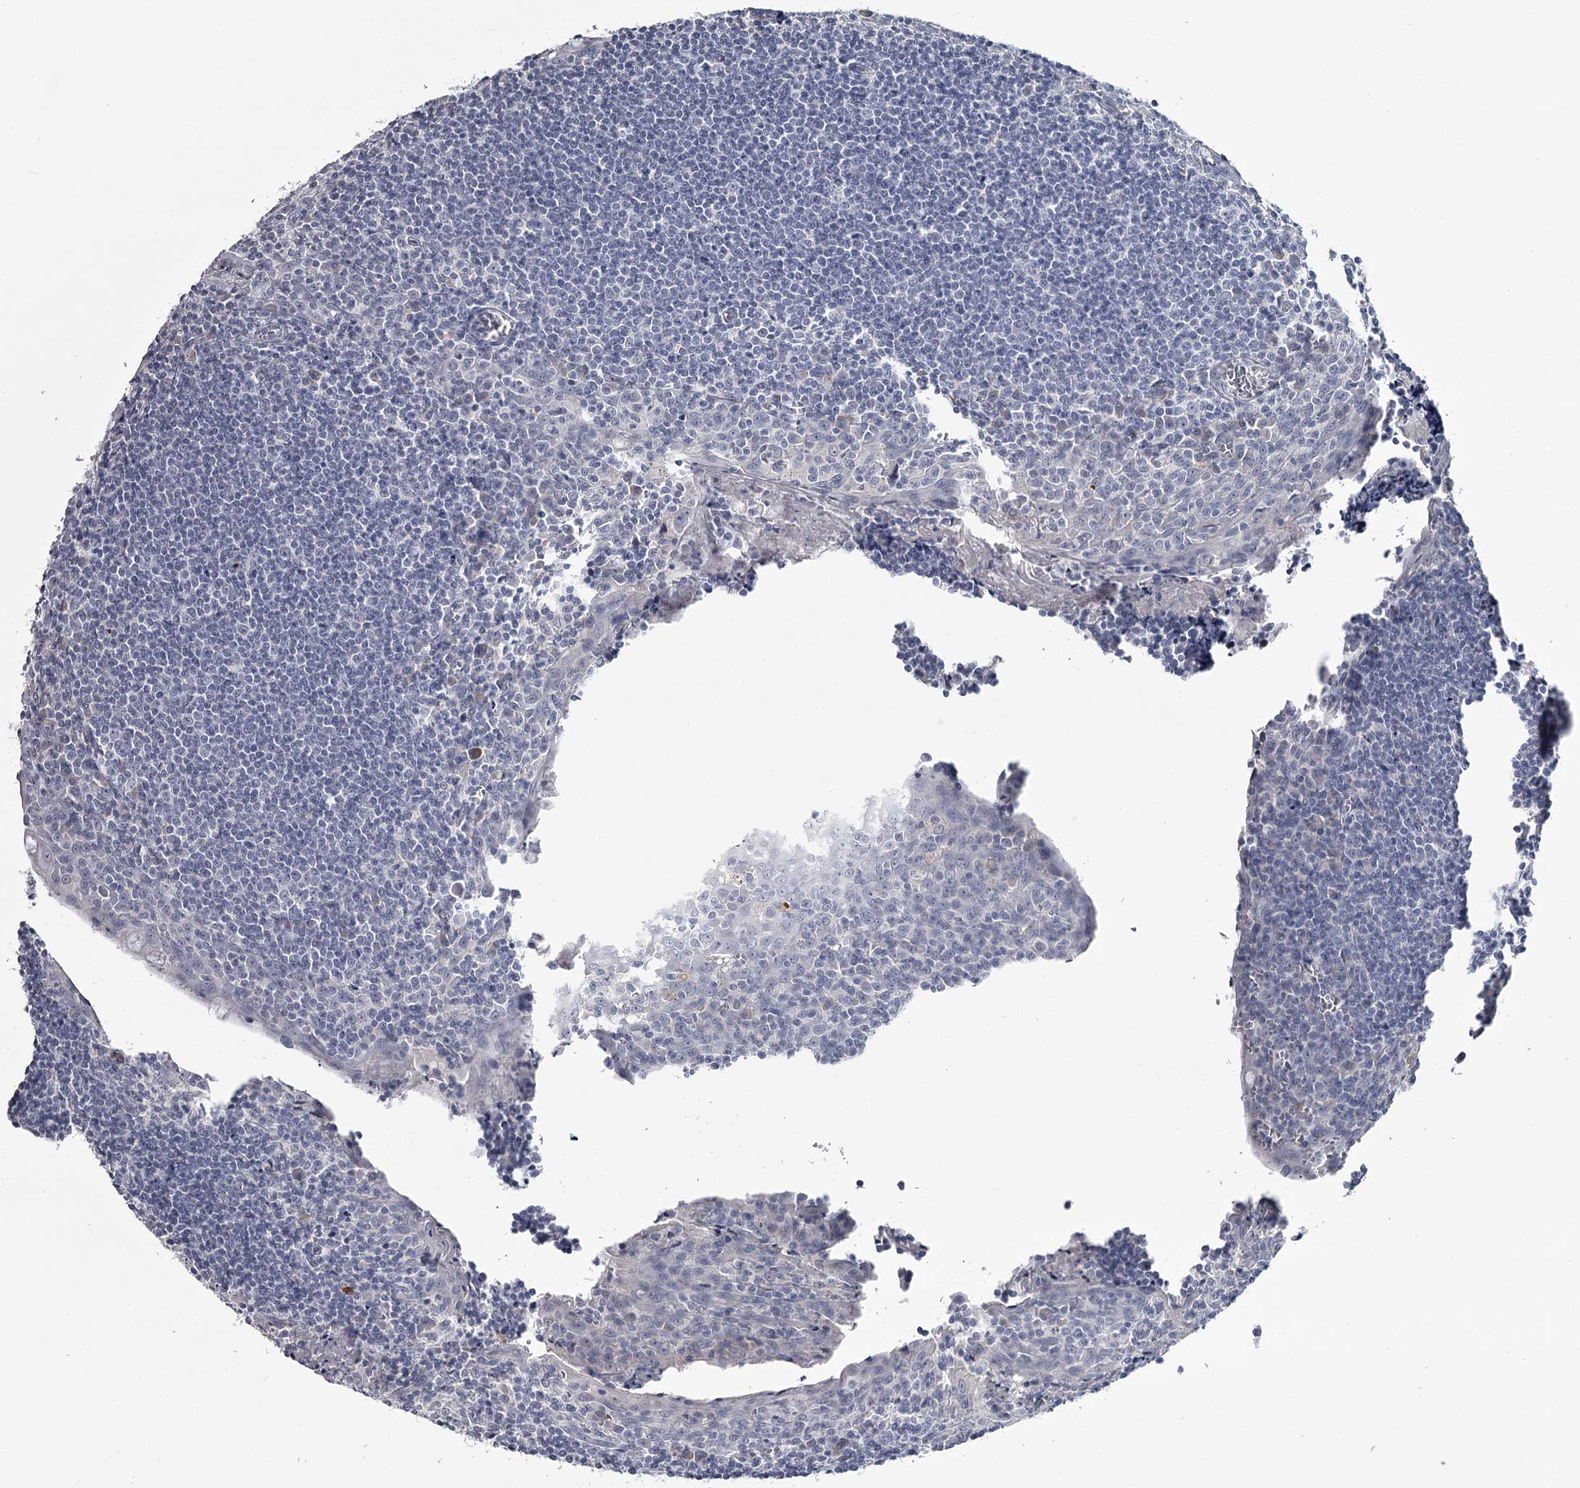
{"staining": {"intensity": "negative", "quantity": "none", "location": "none"}, "tissue": "tonsil", "cell_type": "Germinal center cells", "image_type": "normal", "snomed": [{"axis": "morphology", "description": "Normal tissue, NOS"}, {"axis": "topography", "description": "Tonsil"}], "caption": "This histopathology image is of unremarkable tonsil stained with immunohistochemistry to label a protein in brown with the nuclei are counter-stained blue. There is no expression in germinal center cells.", "gene": "DAO", "patient": {"sex": "male", "age": 27}}